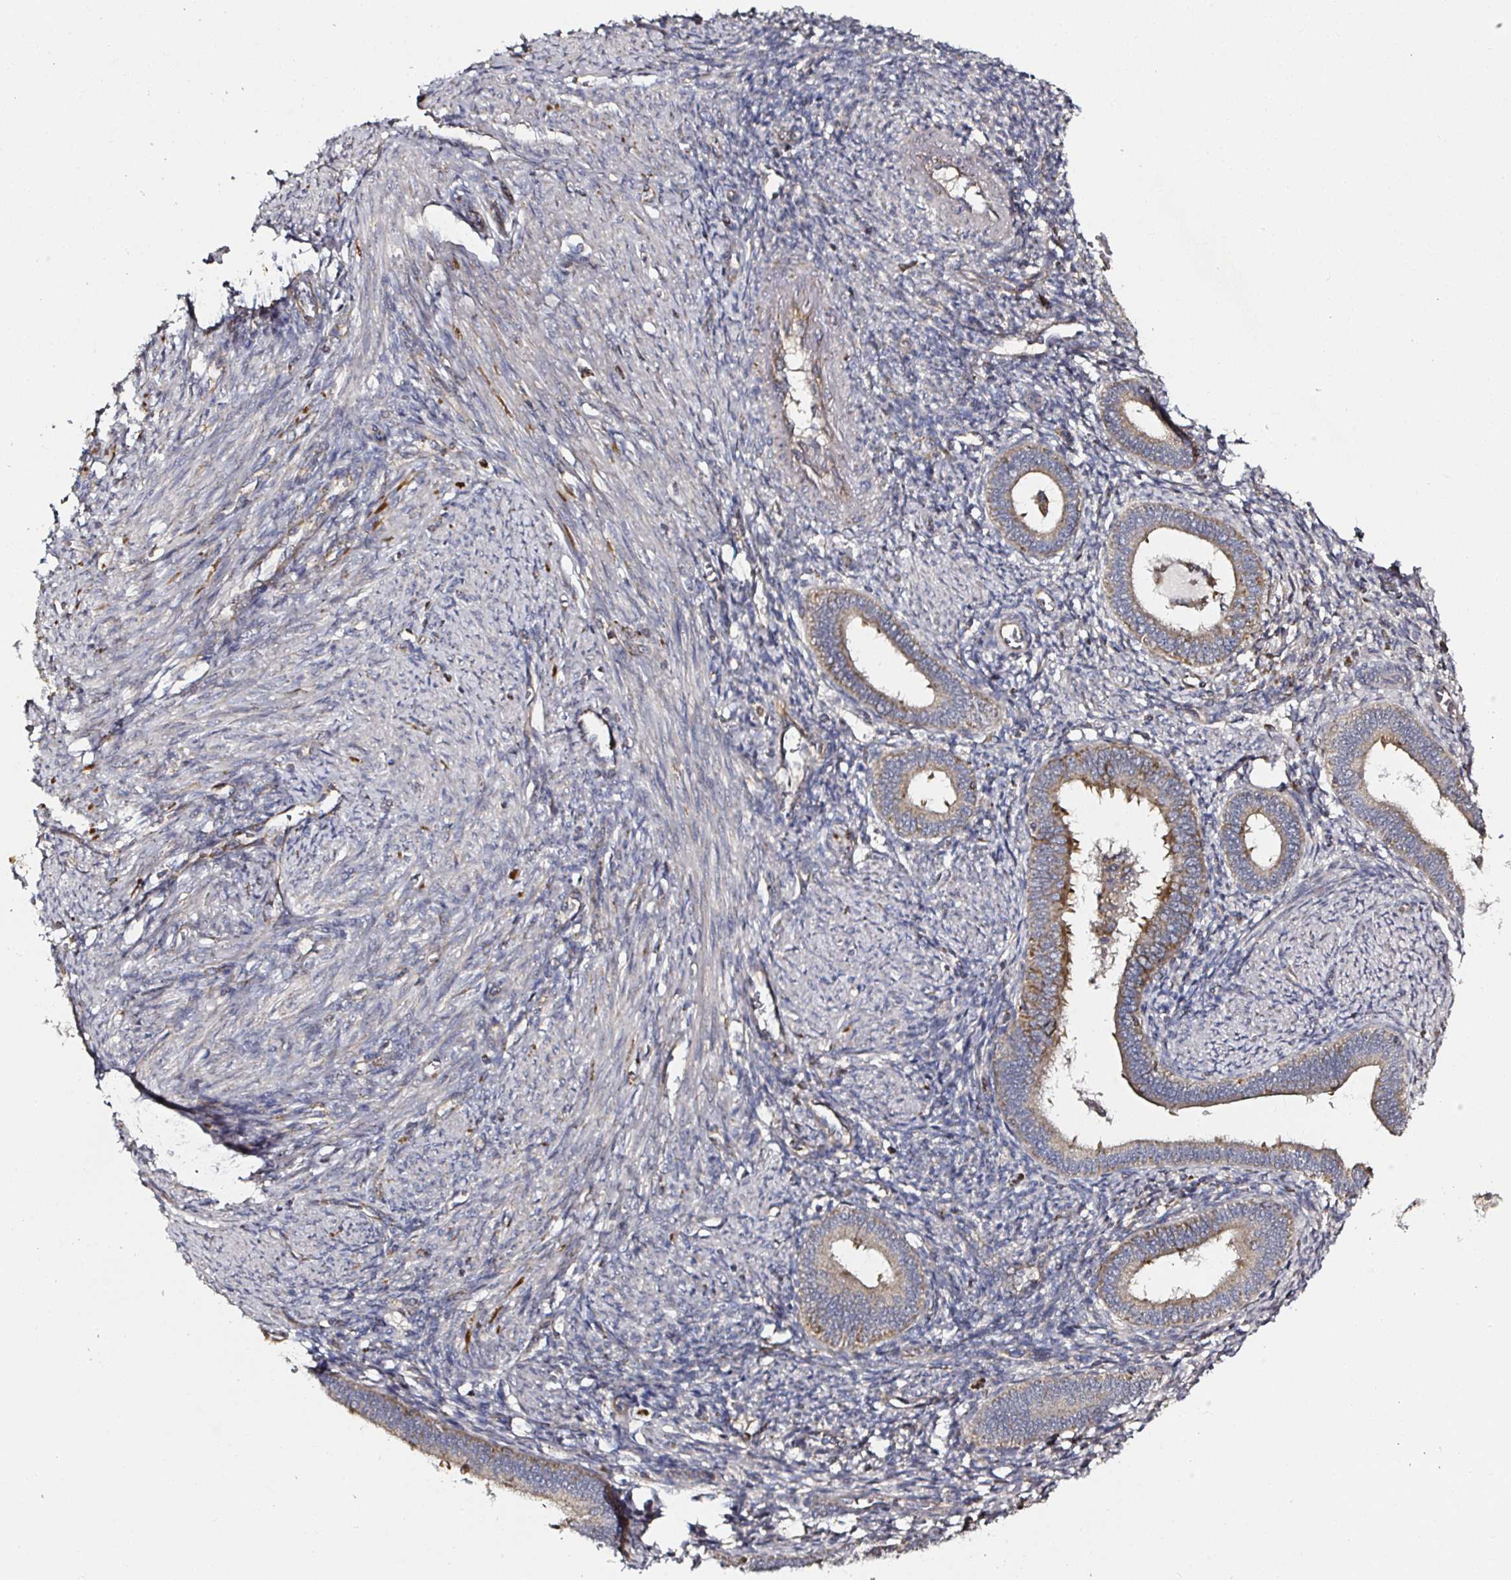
{"staining": {"intensity": "moderate", "quantity": "<25%", "location": "cytoplasmic/membranous"}, "tissue": "endometrium", "cell_type": "Cells in endometrial stroma", "image_type": "normal", "snomed": [{"axis": "morphology", "description": "Normal tissue, NOS"}, {"axis": "topography", "description": "Endometrium"}], "caption": "A photomicrograph showing moderate cytoplasmic/membranous positivity in approximately <25% of cells in endometrial stroma in normal endometrium, as visualized by brown immunohistochemical staining.", "gene": "ATAD3A", "patient": {"sex": "female", "age": 41}}